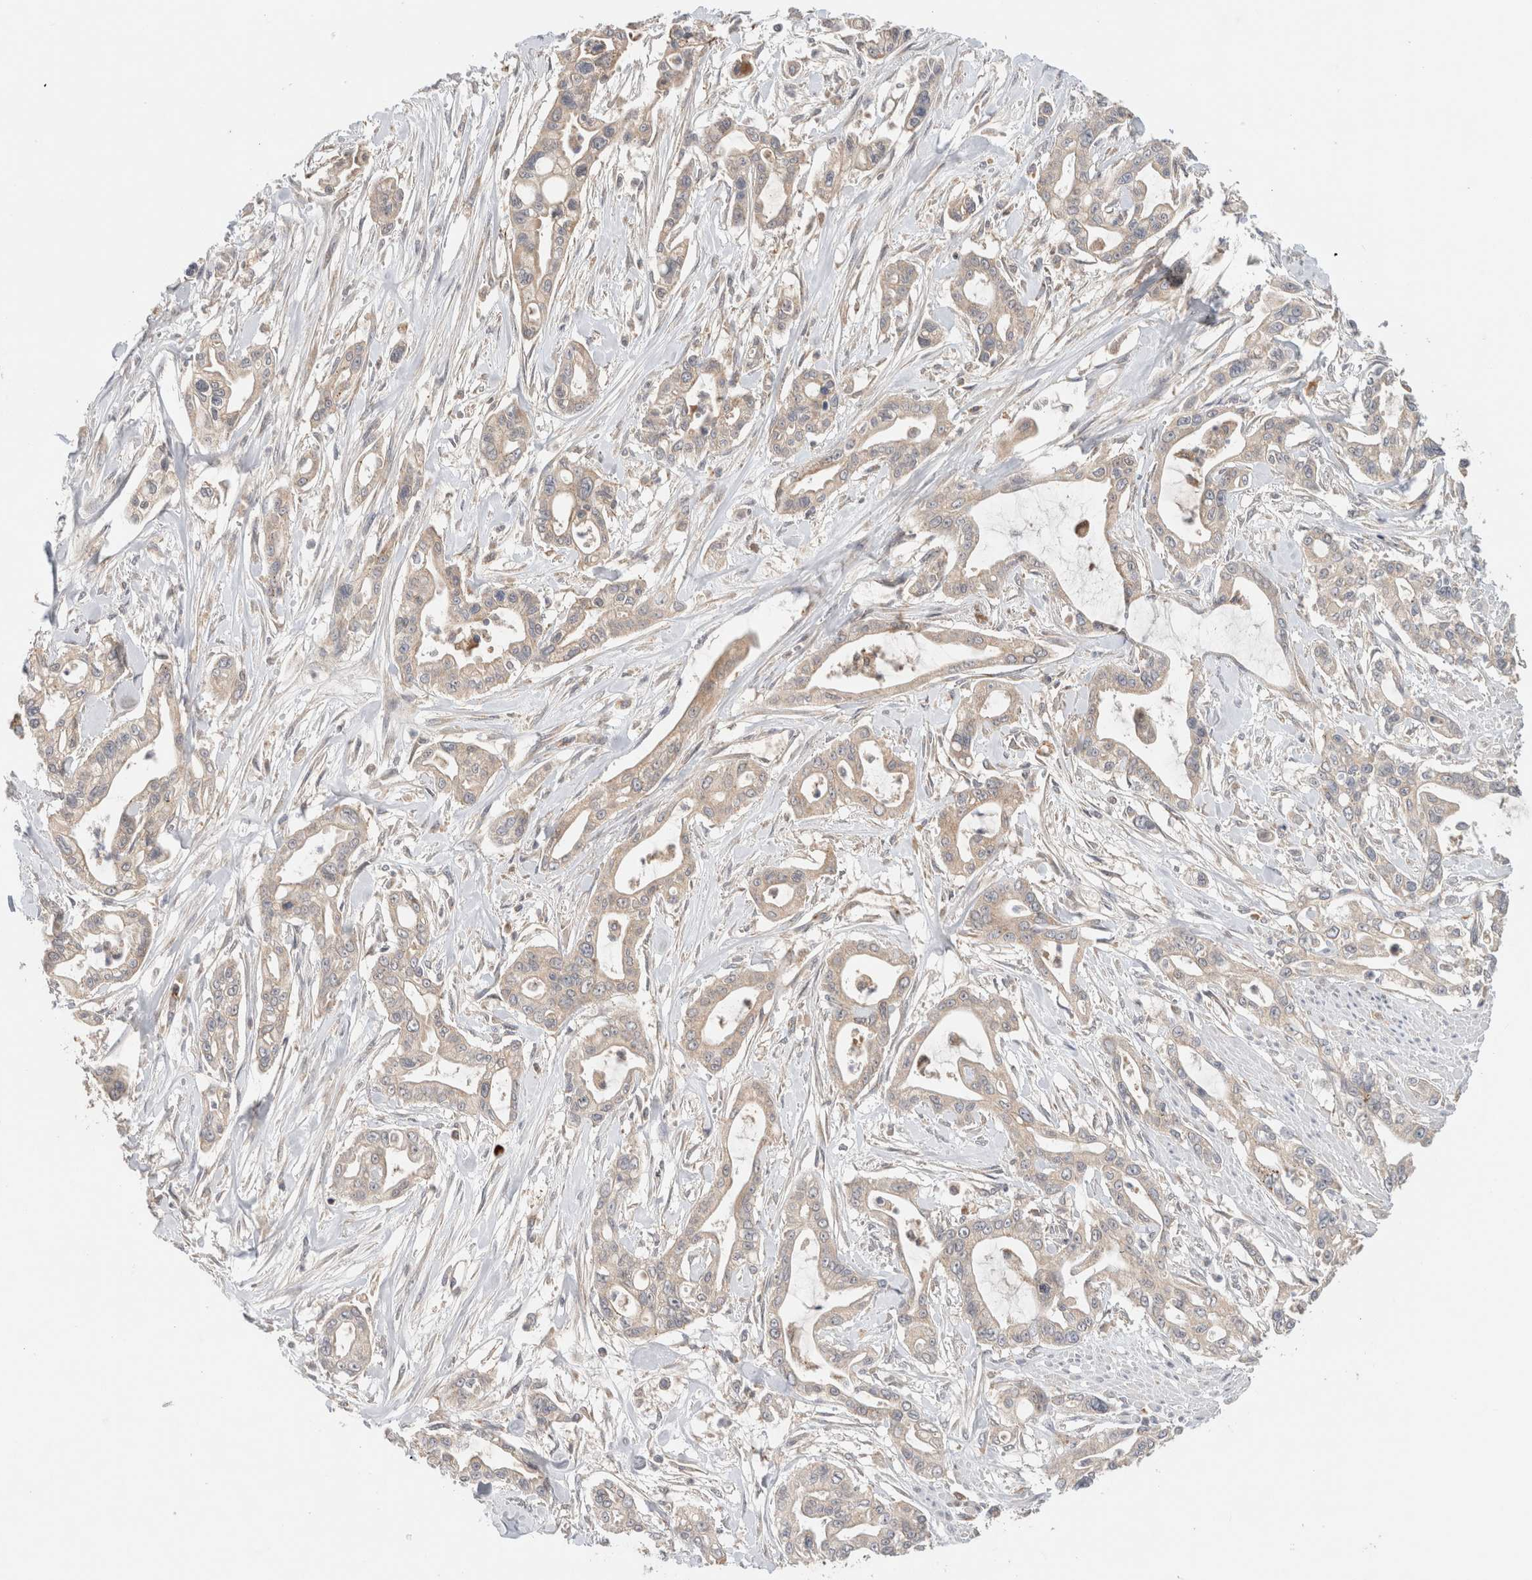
{"staining": {"intensity": "weak", "quantity": "<25%", "location": "cytoplasmic/membranous"}, "tissue": "pancreatic cancer", "cell_type": "Tumor cells", "image_type": "cancer", "snomed": [{"axis": "morphology", "description": "Adenocarcinoma, NOS"}, {"axis": "topography", "description": "Pancreas"}], "caption": "Histopathology image shows no protein staining in tumor cells of pancreatic cancer tissue. (DAB immunohistochemistry, high magnification).", "gene": "AMPD1", "patient": {"sex": "male", "age": 68}}